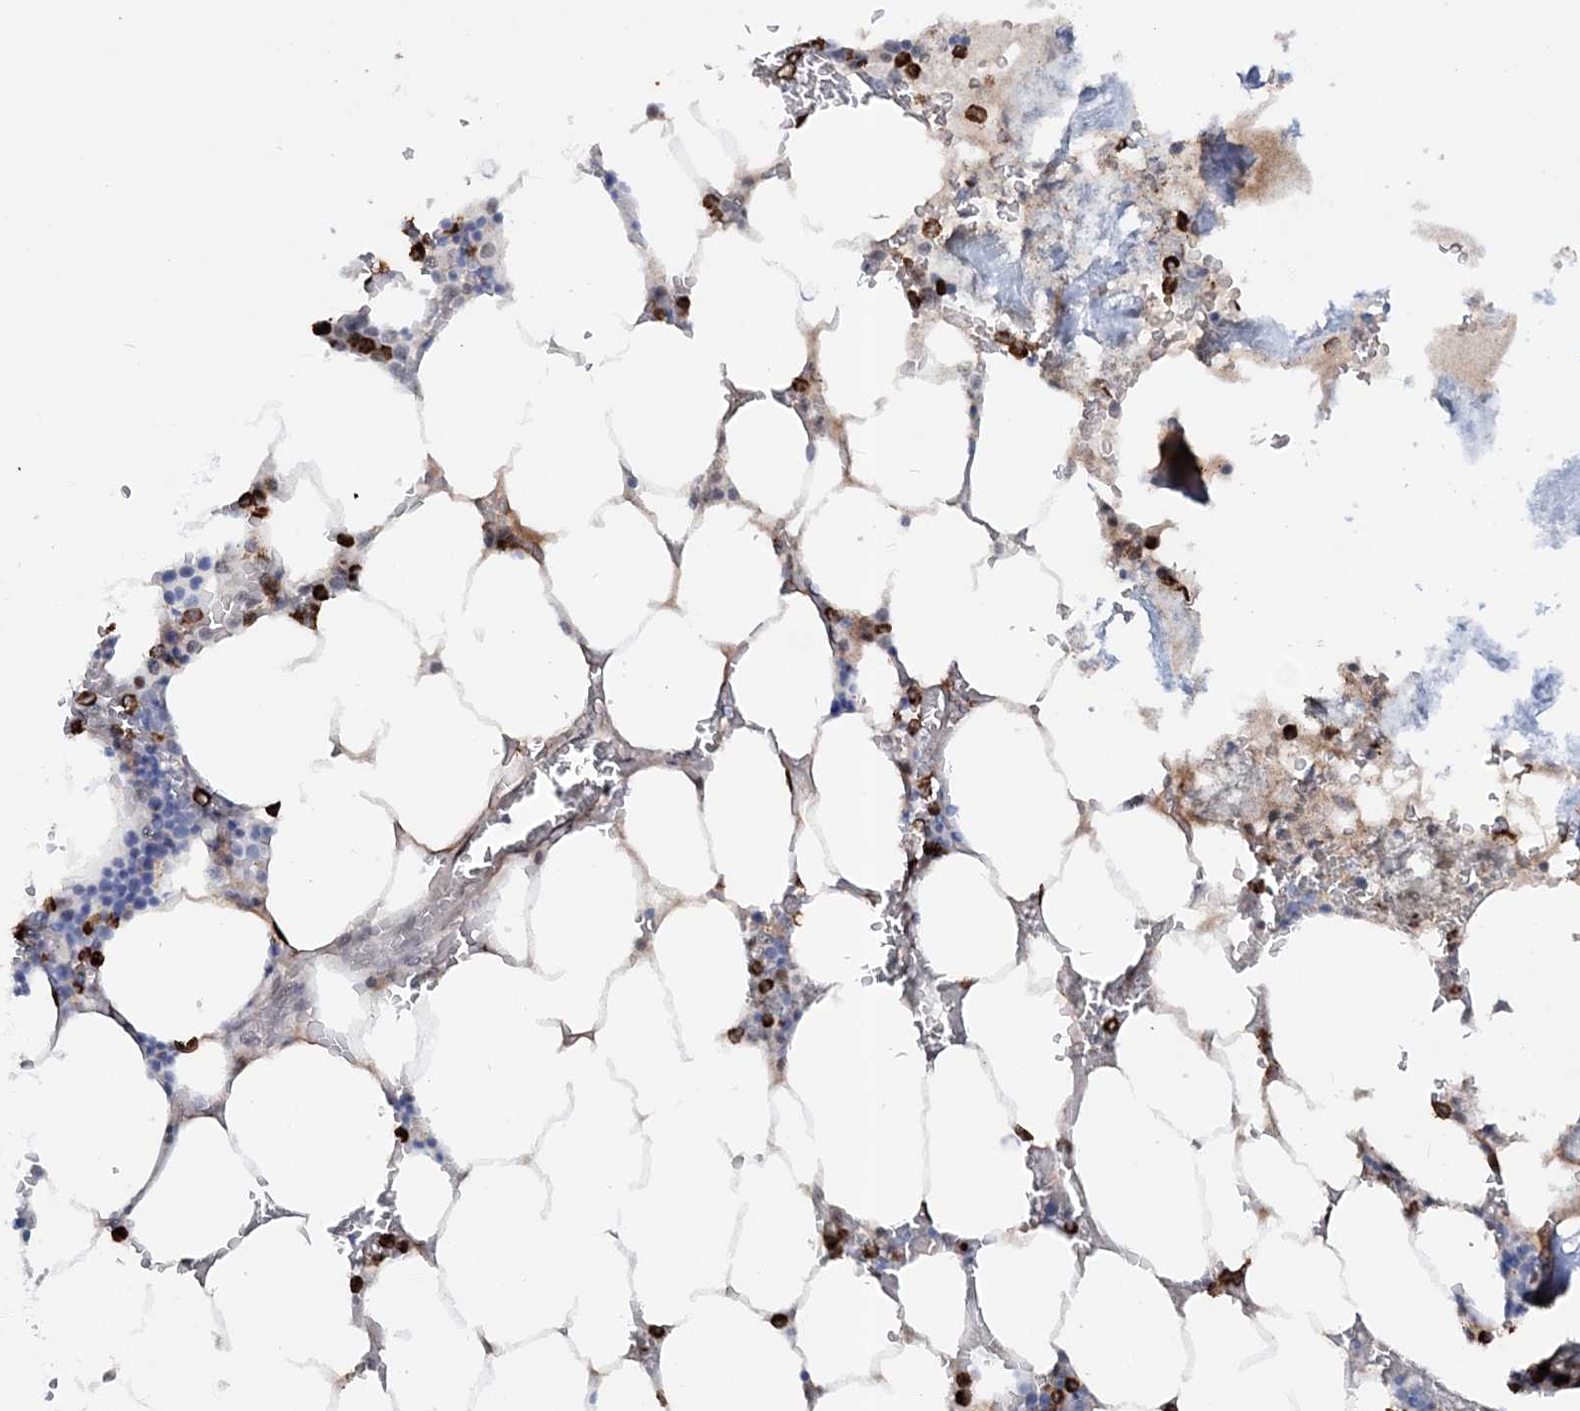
{"staining": {"intensity": "strong", "quantity": "<25%", "location": "cytoplasmic/membranous"}, "tissue": "bone marrow", "cell_type": "Hematopoietic cells", "image_type": "normal", "snomed": [{"axis": "morphology", "description": "Normal tissue, NOS"}, {"axis": "topography", "description": "Bone marrow"}], "caption": "Hematopoietic cells display medium levels of strong cytoplasmic/membranous expression in approximately <25% of cells in normal human bone marrow.", "gene": "ASCL4", "patient": {"sex": "male", "age": 70}}